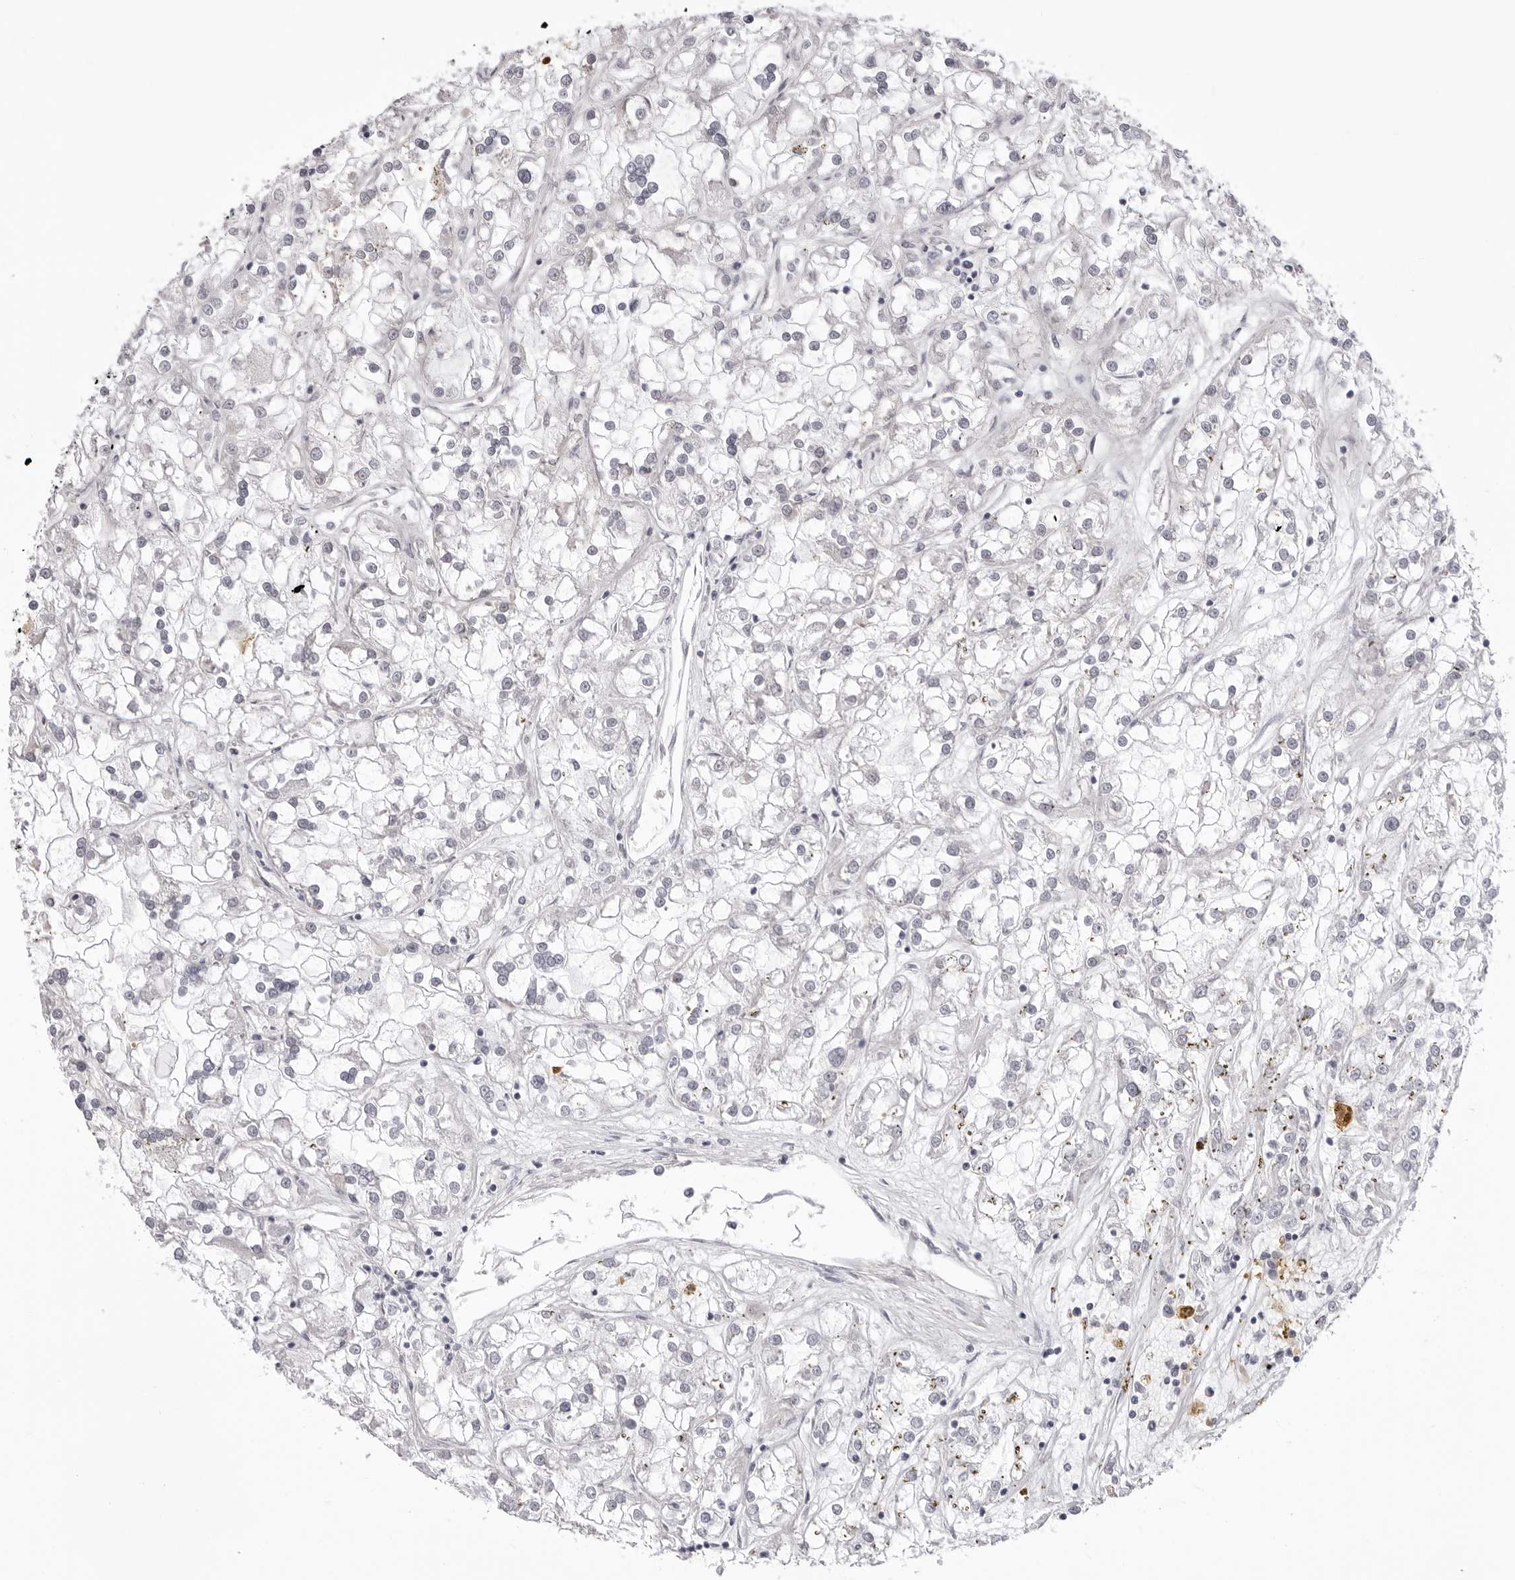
{"staining": {"intensity": "negative", "quantity": "none", "location": "none"}, "tissue": "renal cancer", "cell_type": "Tumor cells", "image_type": "cancer", "snomed": [{"axis": "morphology", "description": "Adenocarcinoma, NOS"}, {"axis": "topography", "description": "Kidney"}], "caption": "IHC micrograph of neoplastic tissue: renal cancer (adenocarcinoma) stained with DAB (3,3'-diaminobenzidine) shows no significant protein positivity in tumor cells.", "gene": "SUGCT", "patient": {"sex": "female", "age": 52}}